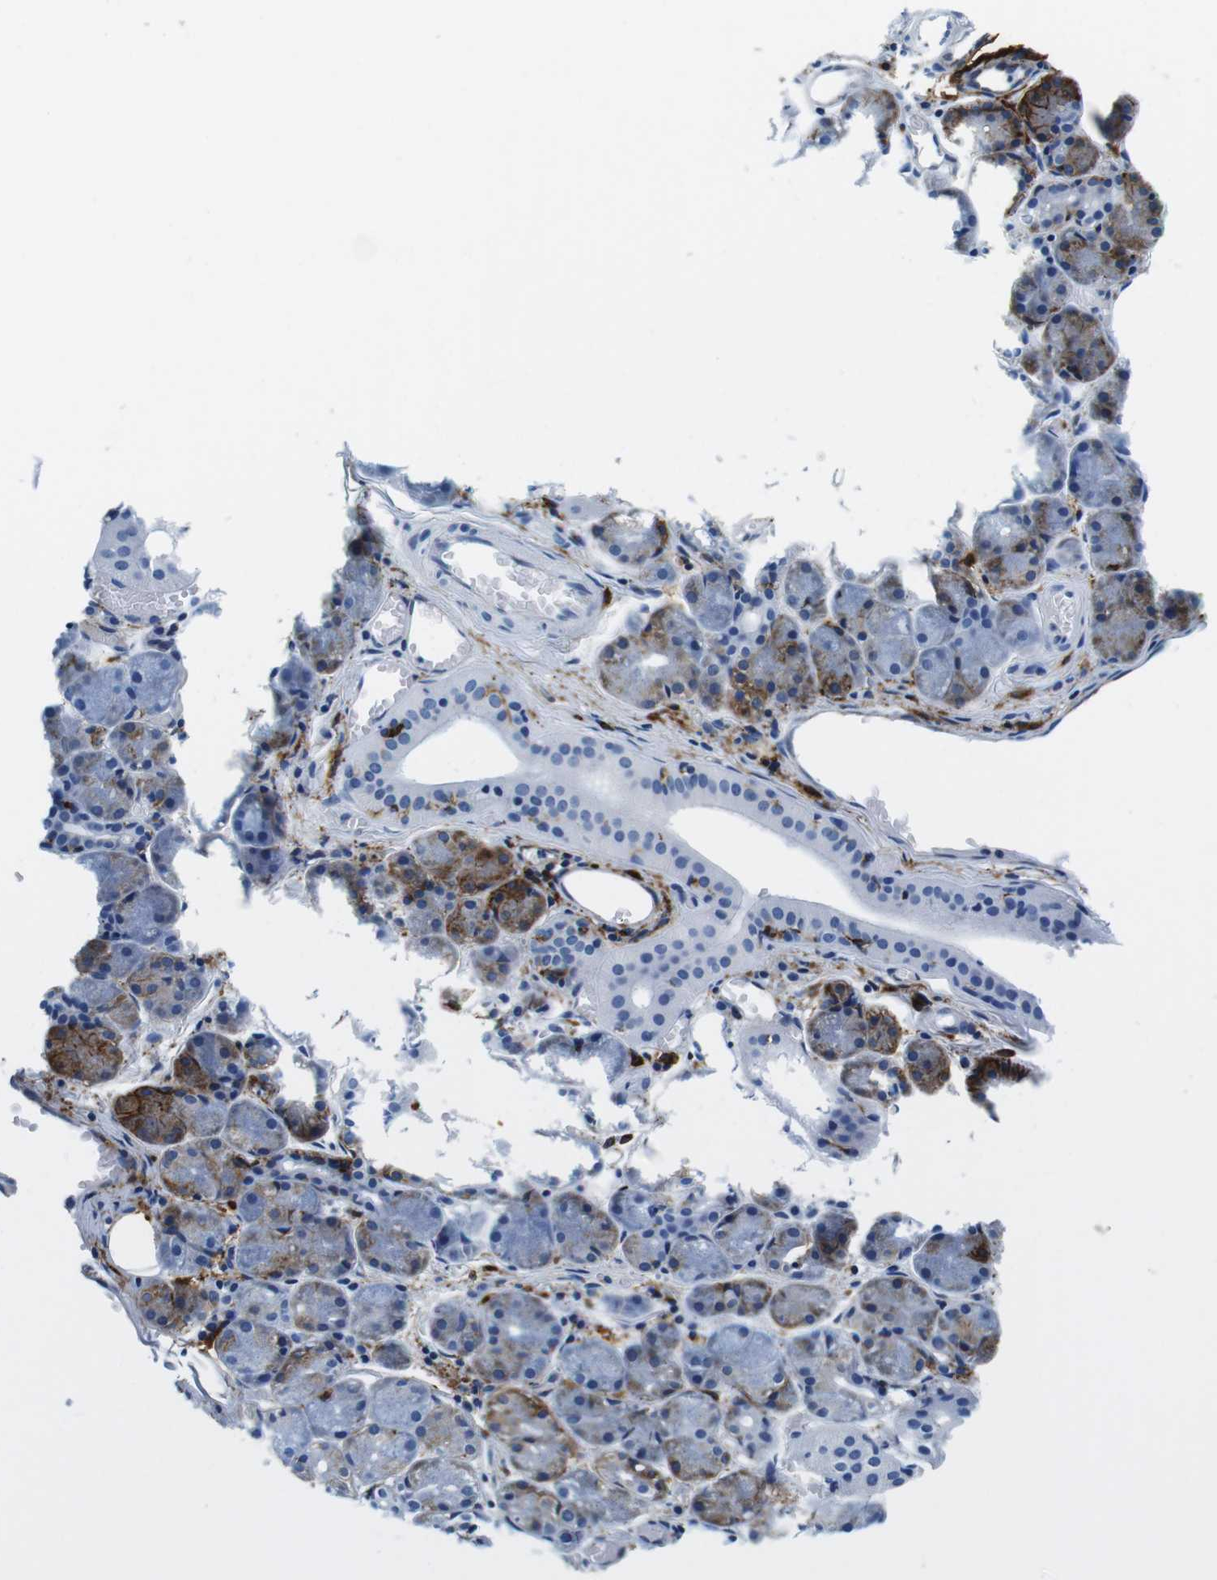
{"staining": {"intensity": "moderate", "quantity": "<25%", "location": "cytoplasmic/membranous"}, "tissue": "salivary gland", "cell_type": "Glandular cells", "image_type": "normal", "snomed": [{"axis": "morphology", "description": "Normal tissue, NOS"}, {"axis": "topography", "description": "Salivary gland"}], "caption": "IHC photomicrograph of benign human salivary gland stained for a protein (brown), which shows low levels of moderate cytoplasmic/membranous staining in about <25% of glandular cells.", "gene": "HLA", "patient": {"sex": "female", "age": 24}}